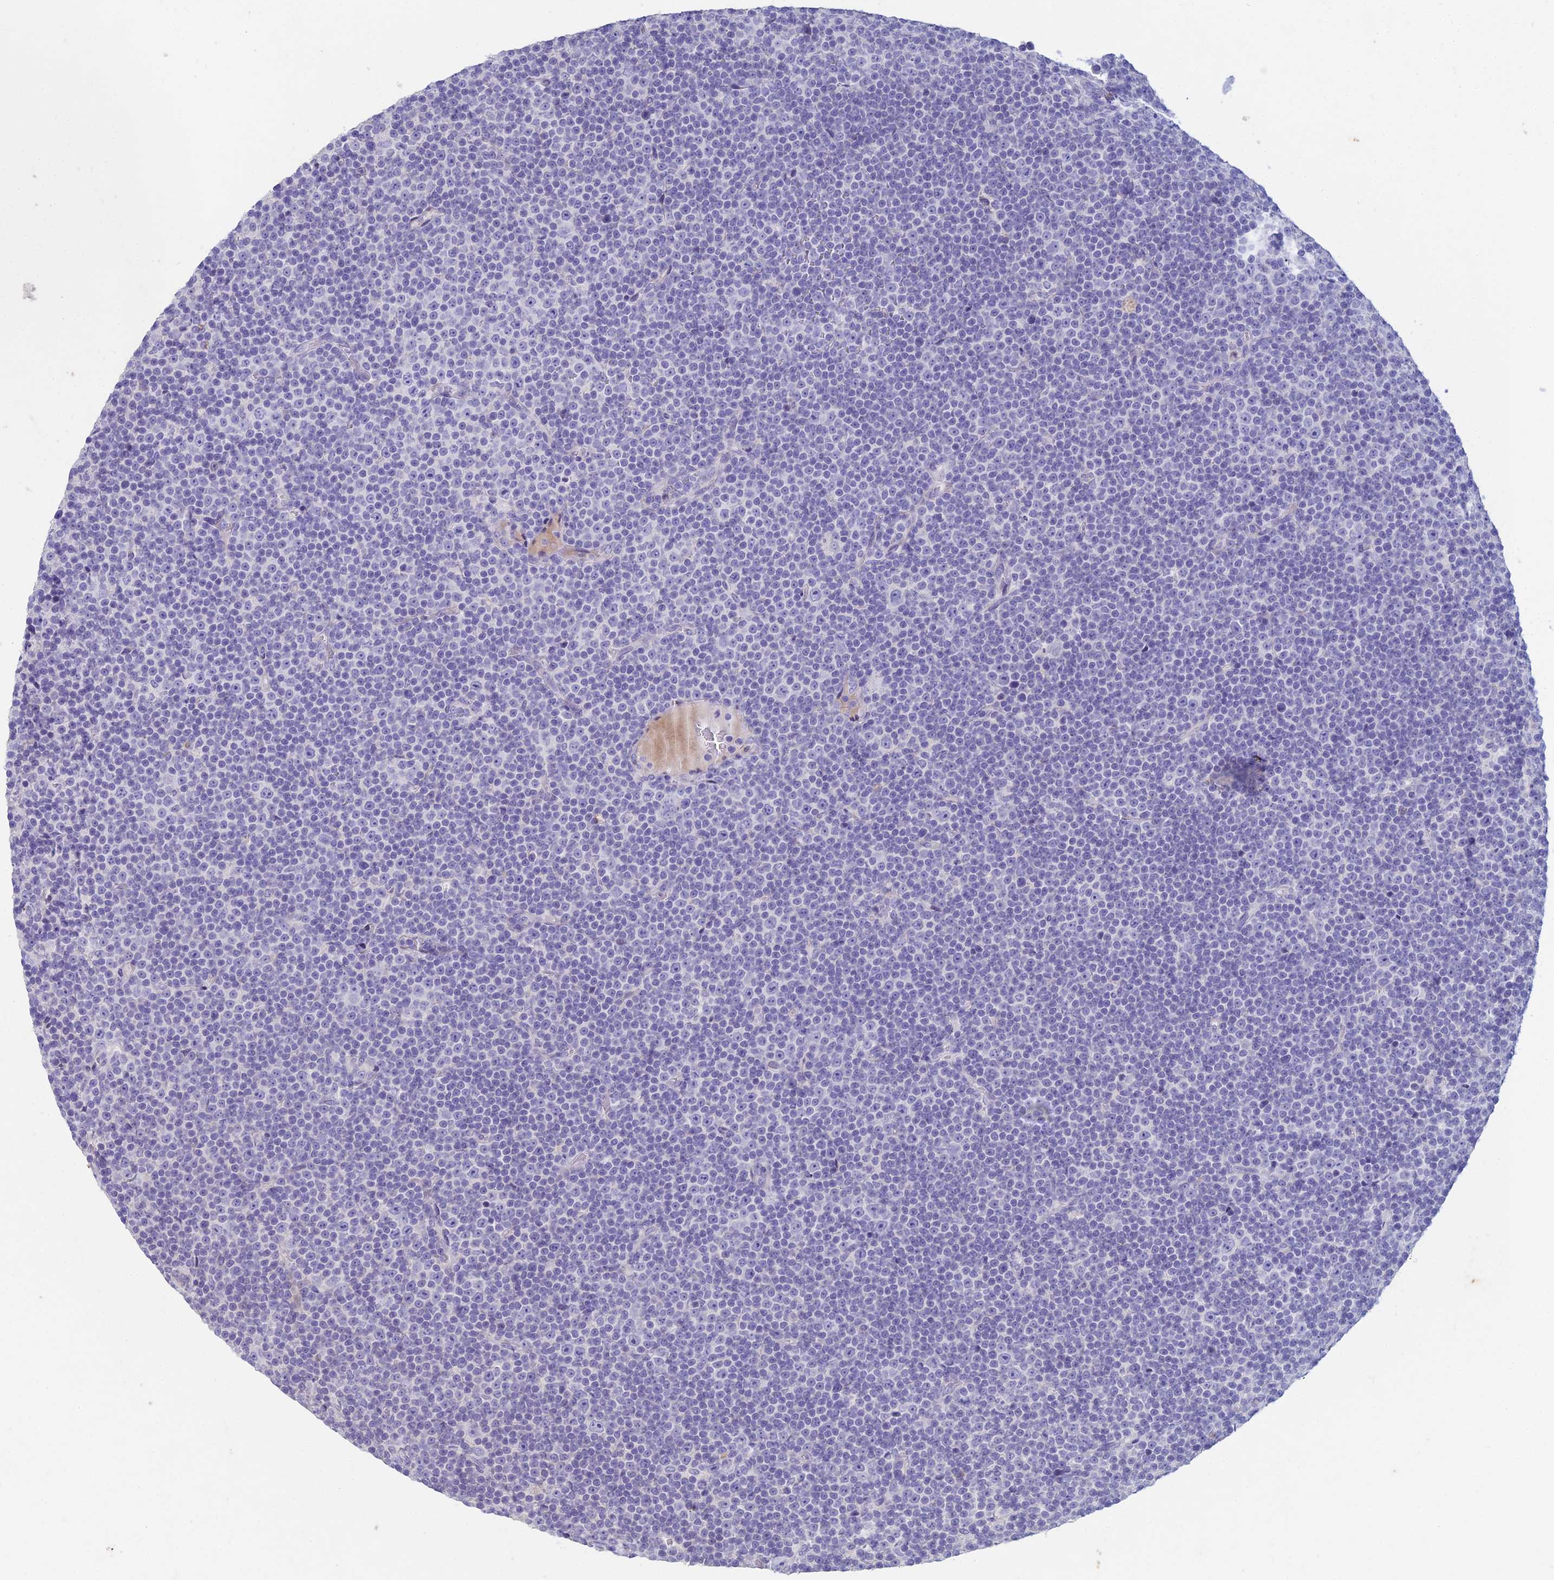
{"staining": {"intensity": "negative", "quantity": "none", "location": "none"}, "tissue": "lymphoma", "cell_type": "Tumor cells", "image_type": "cancer", "snomed": [{"axis": "morphology", "description": "Malignant lymphoma, non-Hodgkin's type, Low grade"}, {"axis": "topography", "description": "Lymph node"}], "caption": "This histopathology image is of lymphoma stained with immunohistochemistry (IHC) to label a protein in brown with the nuclei are counter-stained blue. There is no staining in tumor cells.", "gene": "NCAM1", "patient": {"sex": "female", "age": 67}}